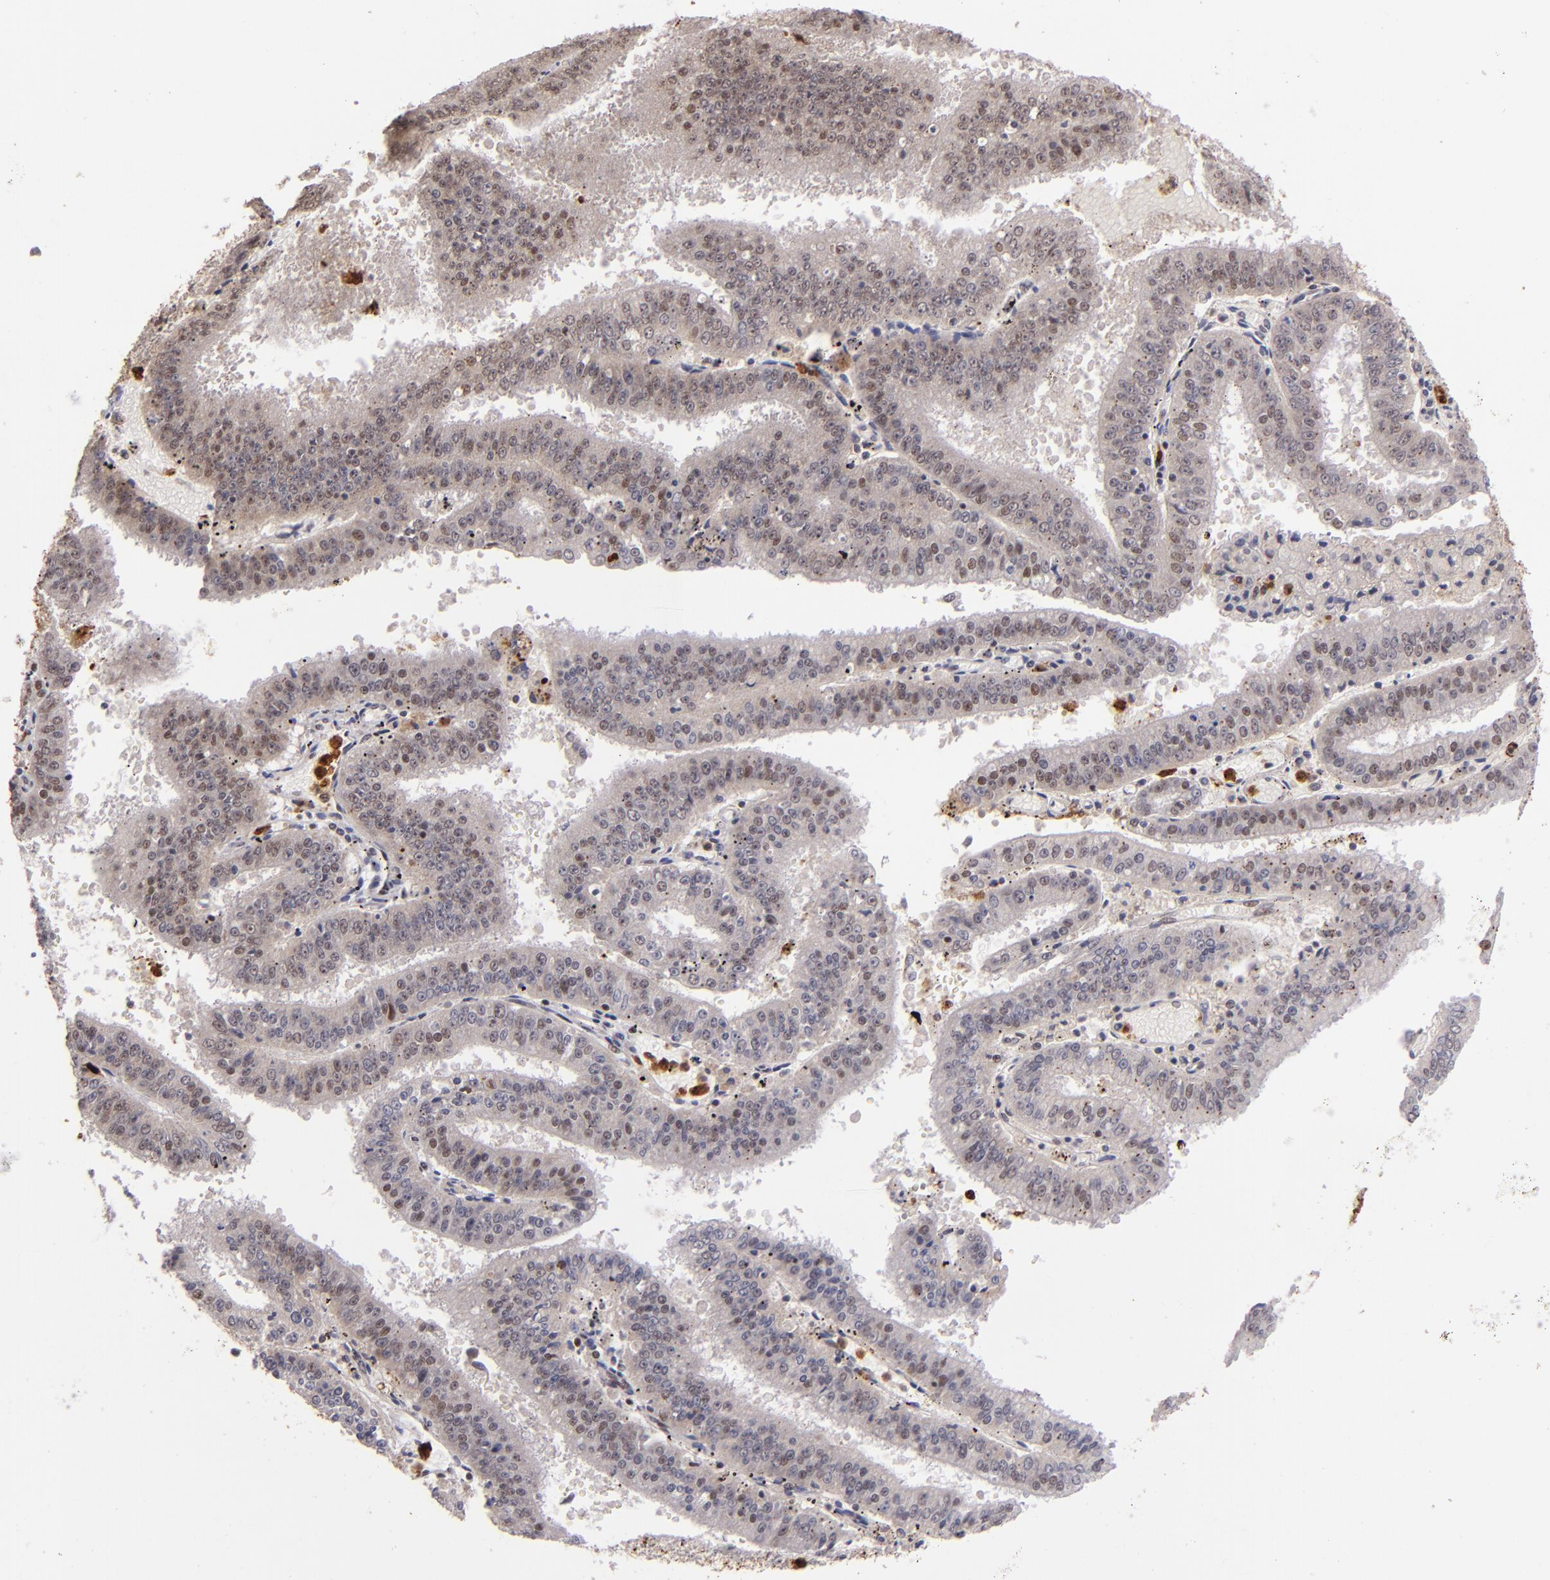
{"staining": {"intensity": "weak", "quantity": "<25%", "location": "nuclear"}, "tissue": "endometrial cancer", "cell_type": "Tumor cells", "image_type": "cancer", "snomed": [{"axis": "morphology", "description": "Adenocarcinoma, NOS"}, {"axis": "topography", "description": "Endometrium"}], "caption": "High magnification brightfield microscopy of endometrial cancer (adenocarcinoma) stained with DAB (3,3'-diaminobenzidine) (brown) and counterstained with hematoxylin (blue): tumor cells show no significant positivity.", "gene": "RXRG", "patient": {"sex": "female", "age": 66}}